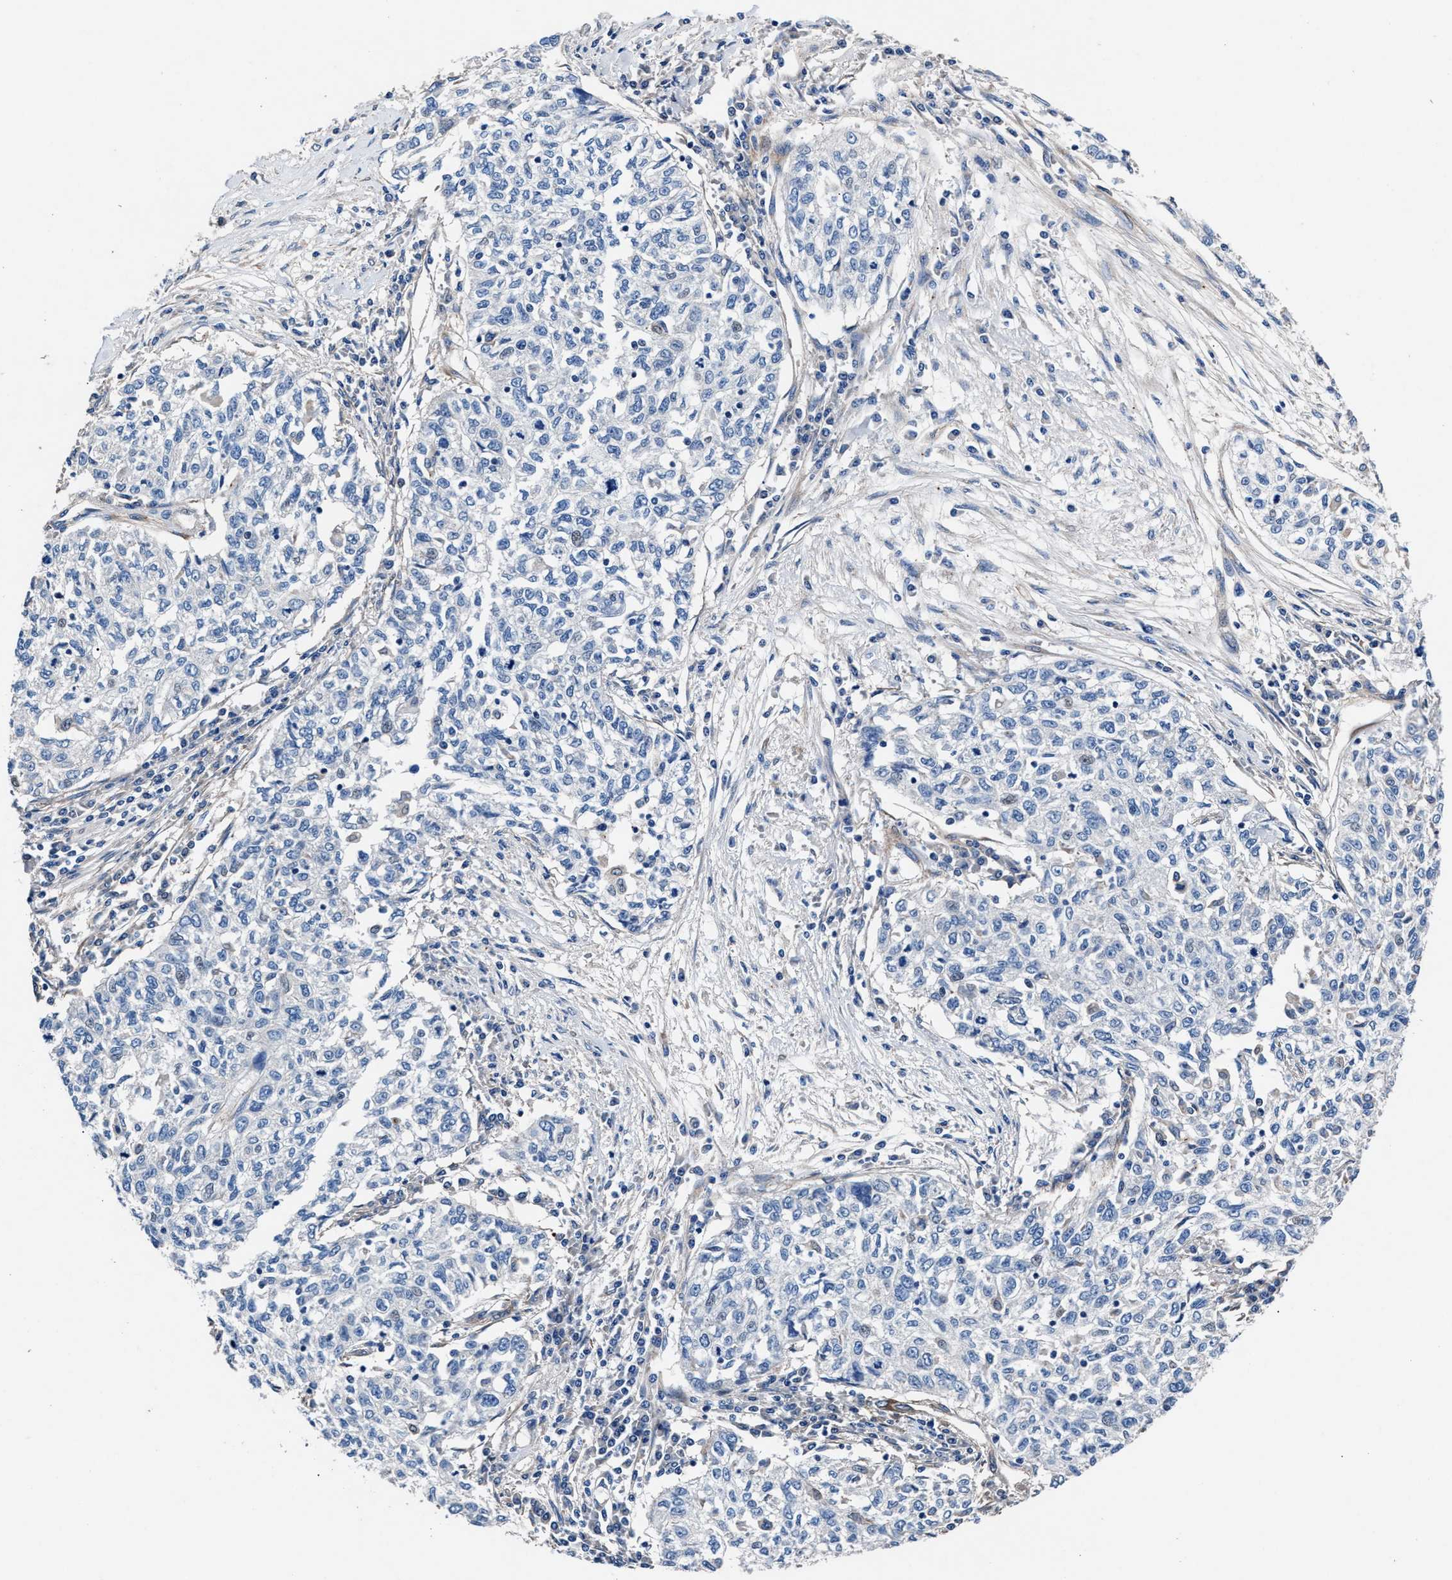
{"staining": {"intensity": "negative", "quantity": "none", "location": "none"}, "tissue": "cervical cancer", "cell_type": "Tumor cells", "image_type": "cancer", "snomed": [{"axis": "morphology", "description": "Squamous cell carcinoma, NOS"}, {"axis": "topography", "description": "Cervix"}], "caption": "Cervical cancer (squamous cell carcinoma) was stained to show a protein in brown. There is no significant expression in tumor cells. (DAB (3,3'-diaminobenzidine) IHC, high magnification).", "gene": "SH3GL1", "patient": {"sex": "female", "age": 57}}